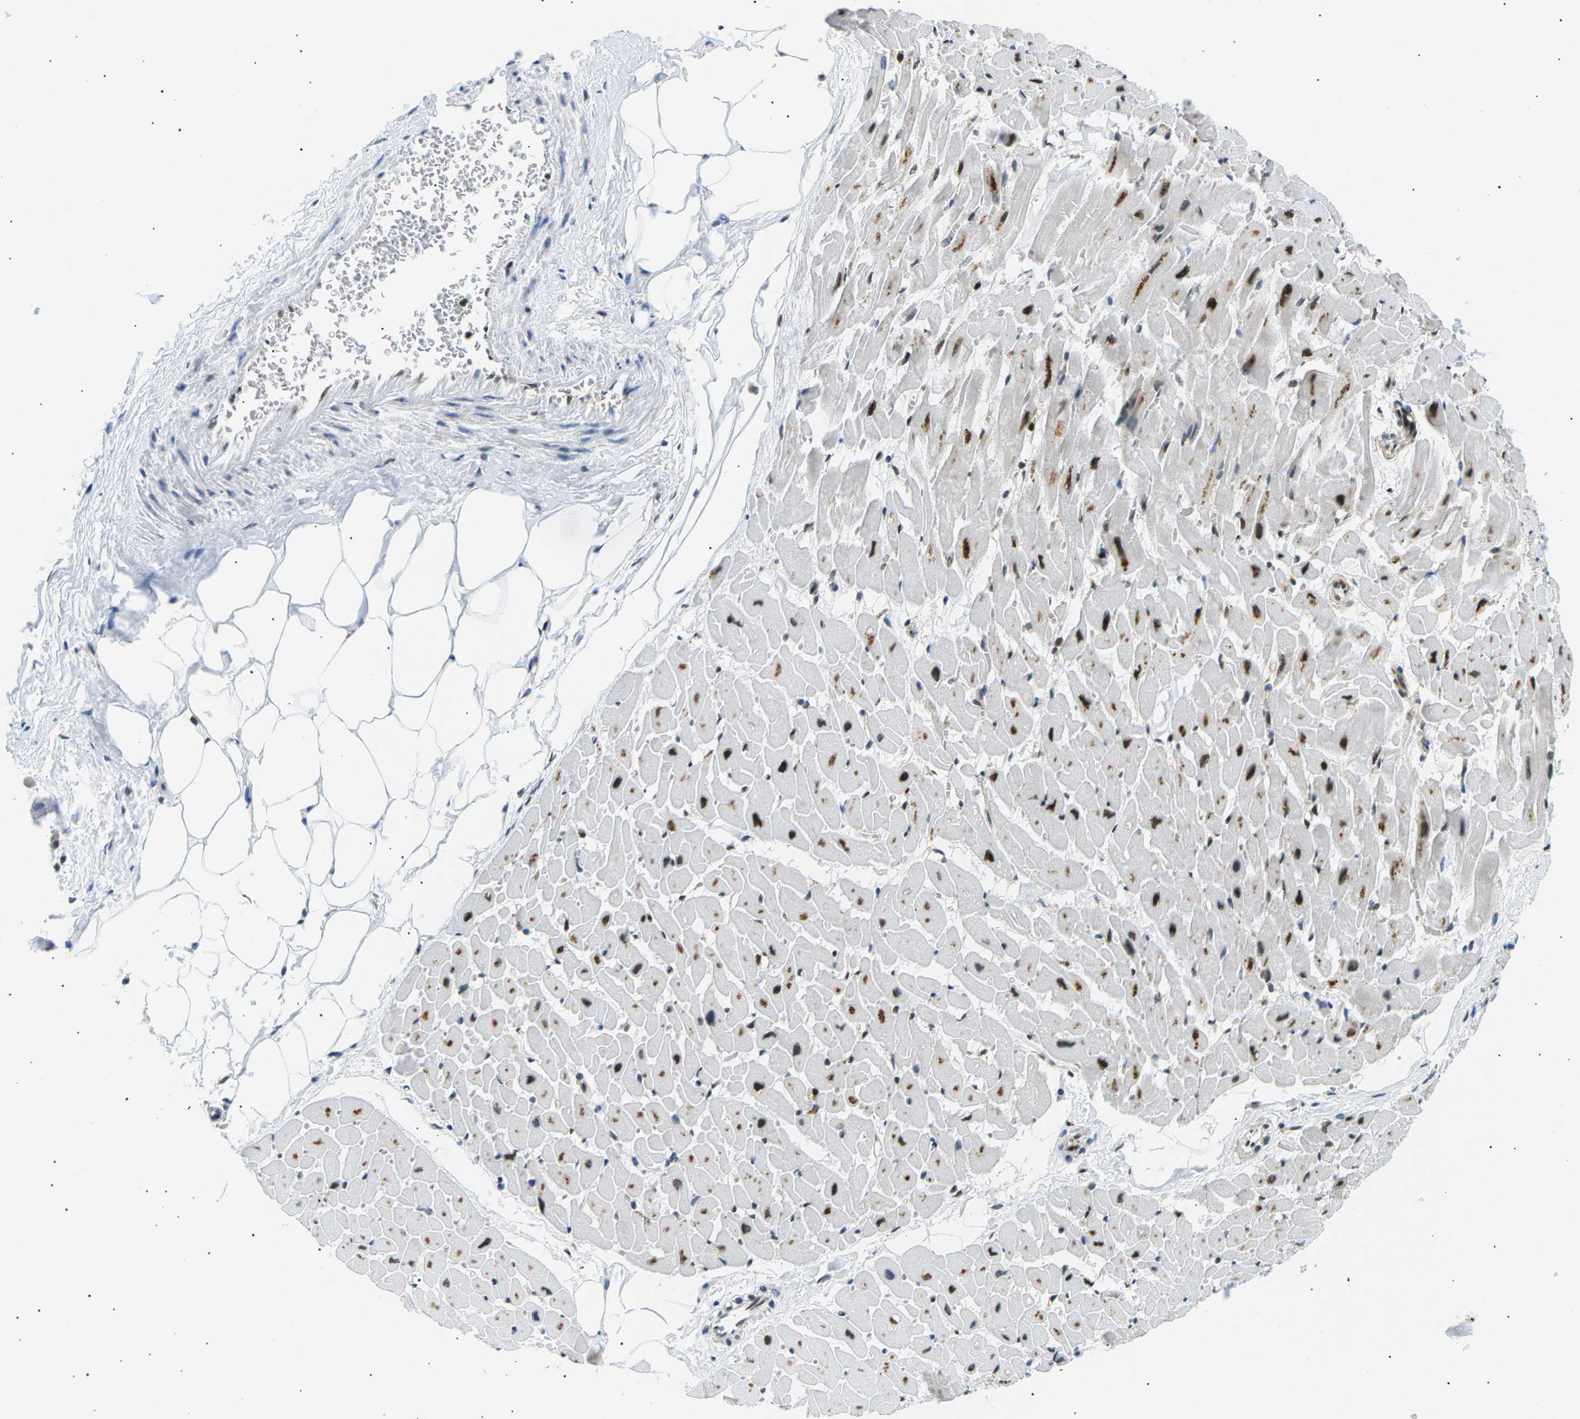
{"staining": {"intensity": "strong", "quantity": "25%-75%", "location": "nuclear"}, "tissue": "heart muscle", "cell_type": "Cardiomyocytes", "image_type": "normal", "snomed": [{"axis": "morphology", "description": "Normal tissue, NOS"}, {"axis": "topography", "description": "Heart"}], "caption": "Protein analysis of unremarkable heart muscle reveals strong nuclear positivity in about 25%-75% of cardiomyocytes.", "gene": "RPA2", "patient": {"sex": "female", "age": 19}}